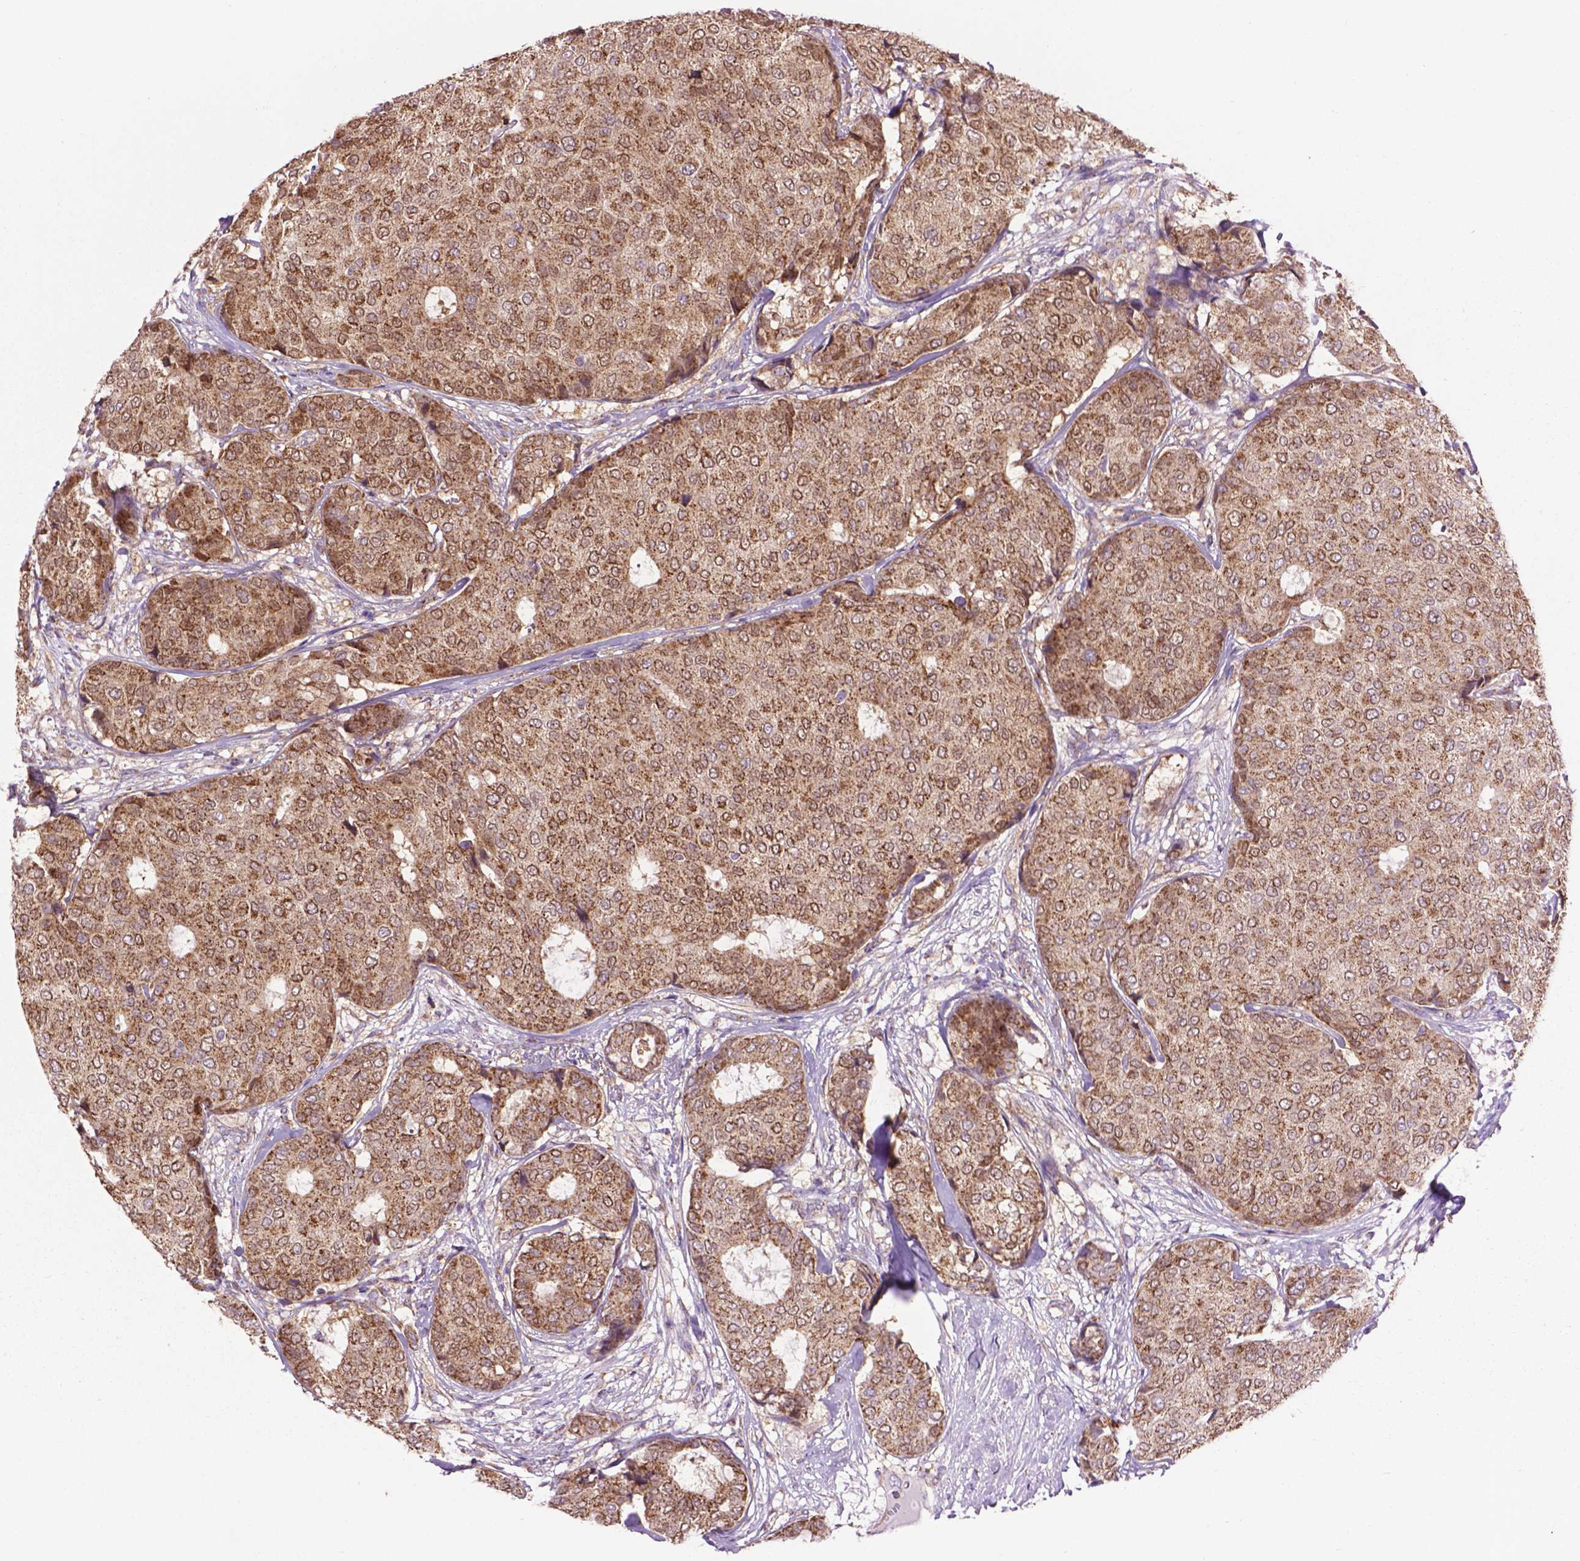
{"staining": {"intensity": "moderate", "quantity": ">75%", "location": "cytoplasmic/membranous"}, "tissue": "breast cancer", "cell_type": "Tumor cells", "image_type": "cancer", "snomed": [{"axis": "morphology", "description": "Duct carcinoma"}, {"axis": "topography", "description": "Breast"}], "caption": "Protein analysis of breast invasive ductal carcinoma tissue demonstrates moderate cytoplasmic/membranous expression in approximately >75% of tumor cells. The staining was performed using DAB to visualize the protein expression in brown, while the nuclei were stained in blue with hematoxylin (Magnification: 20x).", "gene": "PYCR3", "patient": {"sex": "female", "age": 75}}